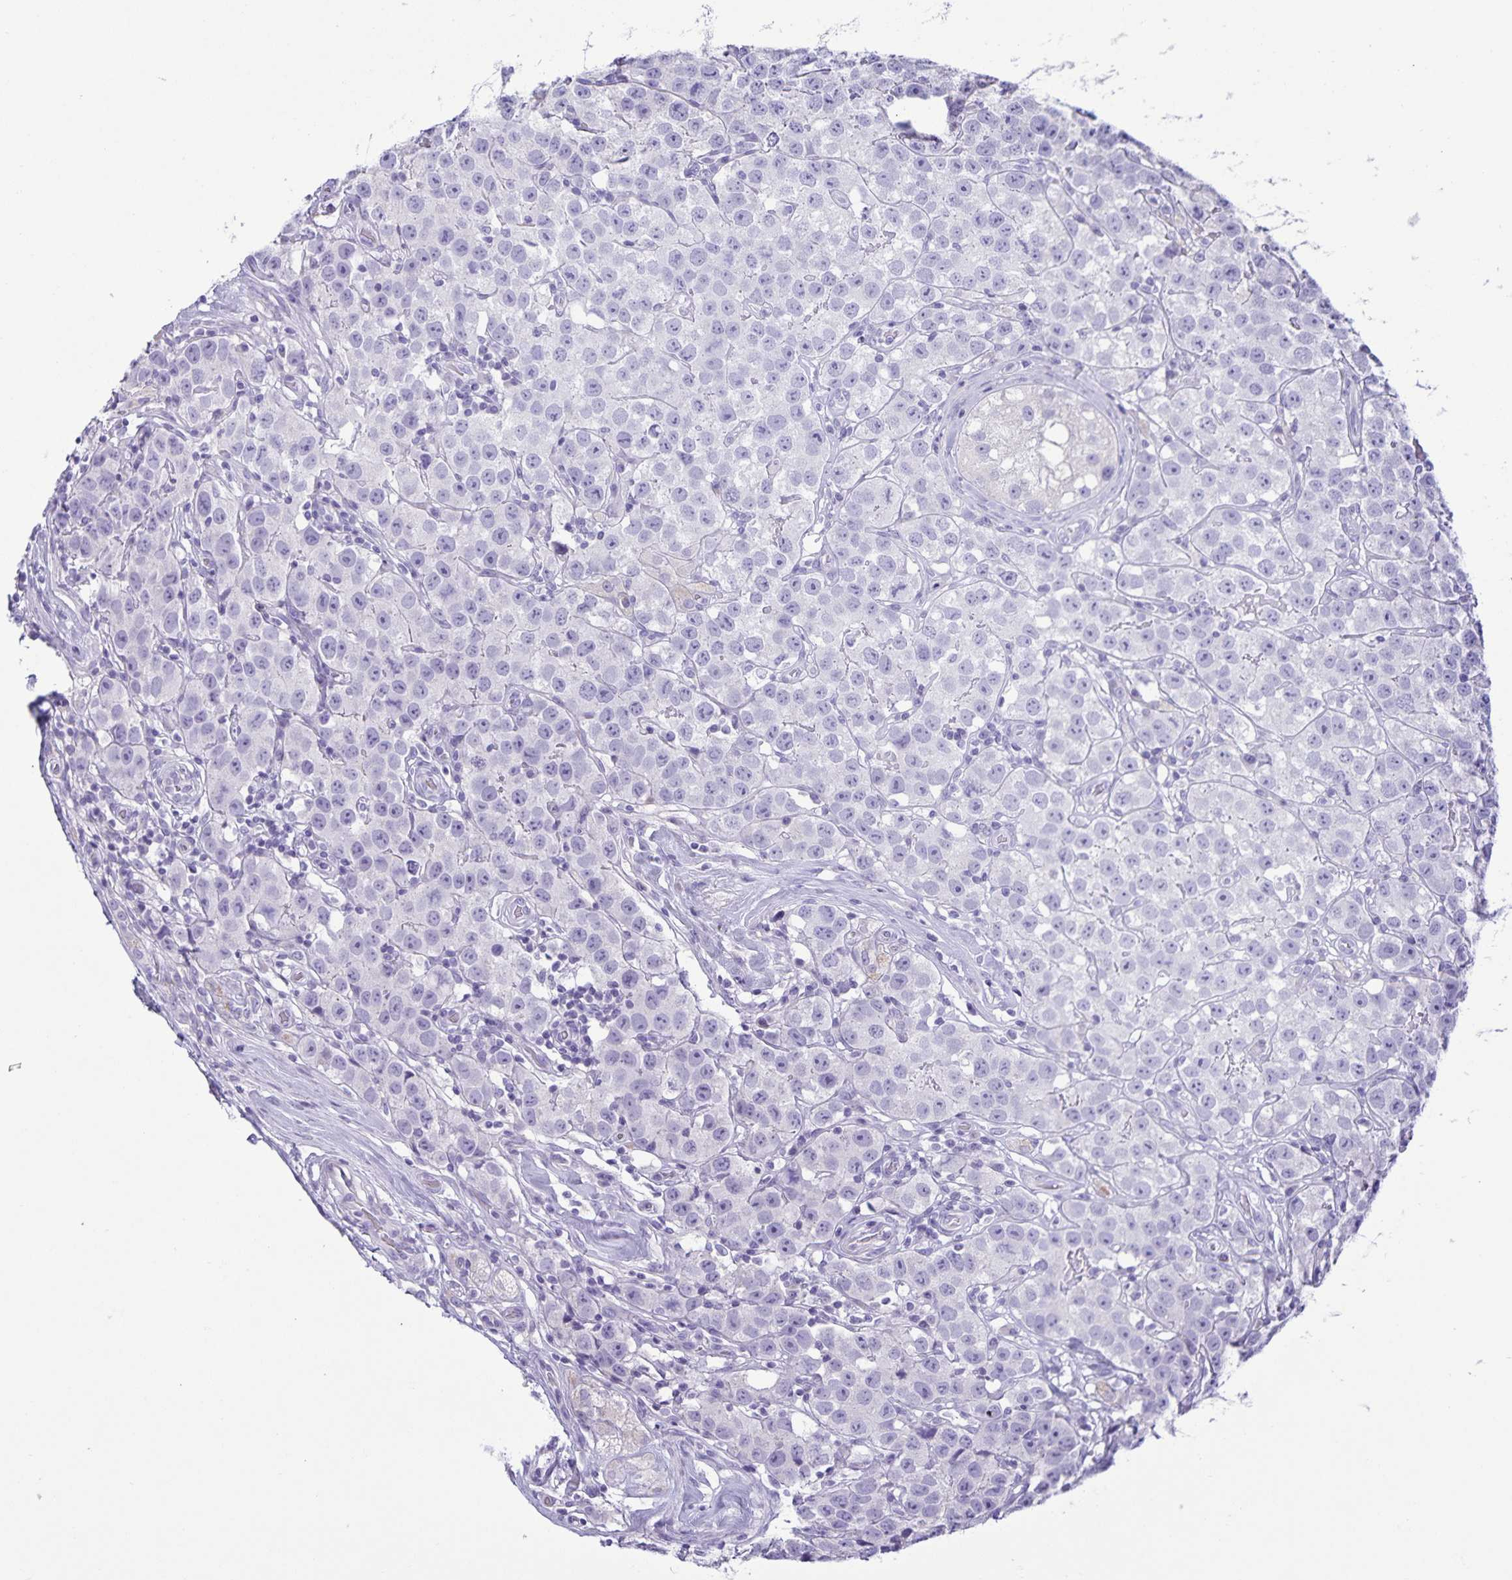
{"staining": {"intensity": "negative", "quantity": "none", "location": "none"}, "tissue": "testis cancer", "cell_type": "Tumor cells", "image_type": "cancer", "snomed": [{"axis": "morphology", "description": "Seminoma, NOS"}, {"axis": "topography", "description": "Testis"}], "caption": "High magnification brightfield microscopy of seminoma (testis) stained with DAB (brown) and counterstained with hematoxylin (blue): tumor cells show no significant staining.", "gene": "IBTK", "patient": {"sex": "male", "age": 34}}